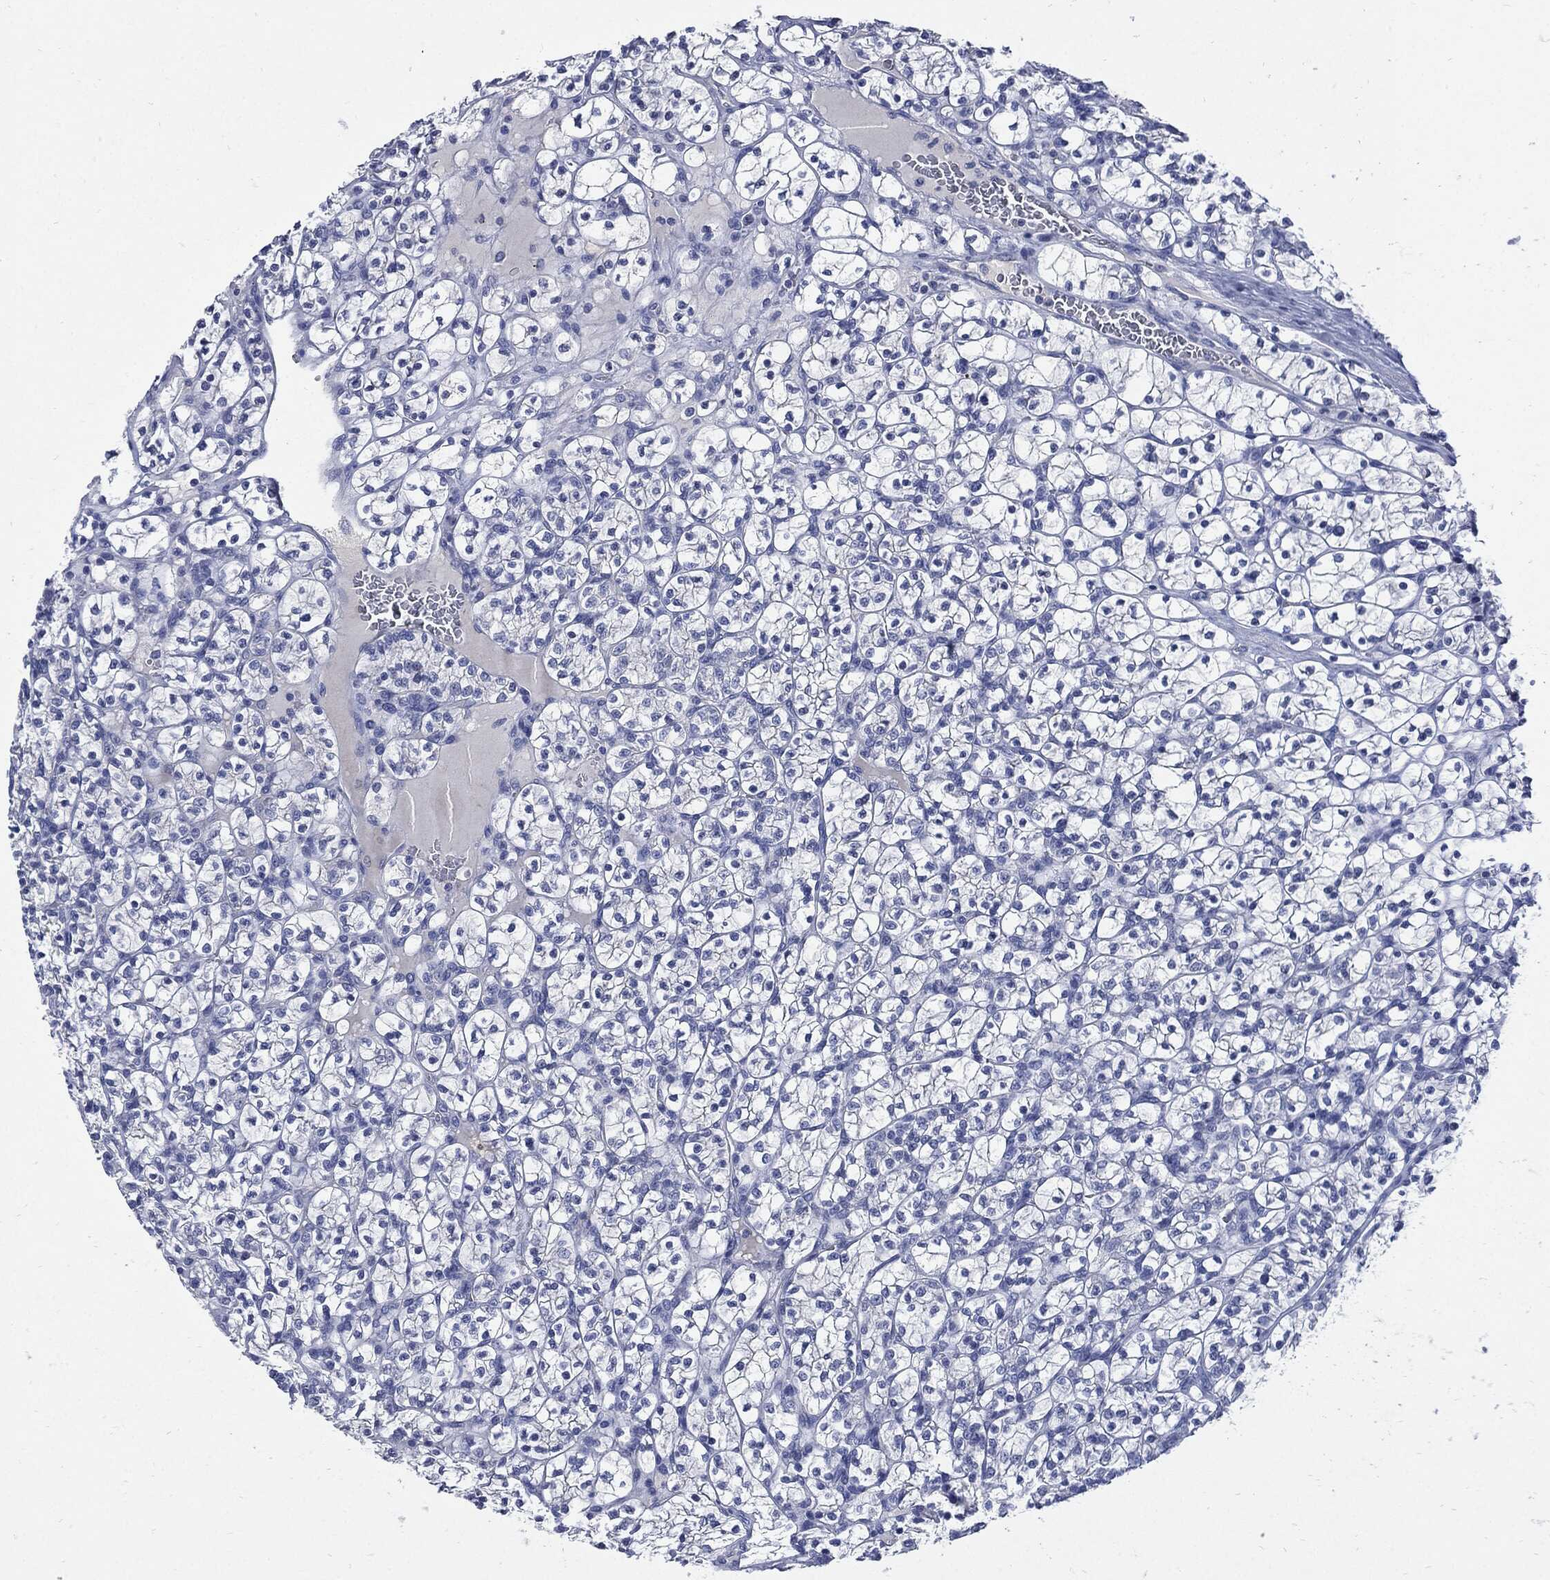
{"staining": {"intensity": "negative", "quantity": "none", "location": "none"}, "tissue": "renal cancer", "cell_type": "Tumor cells", "image_type": "cancer", "snomed": [{"axis": "morphology", "description": "Adenocarcinoma, NOS"}, {"axis": "topography", "description": "Kidney"}], "caption": "High power microscopy micrograph of an immunohistochemistry image of adenocarcinoma (renal), revealing no significant staining in tumor cells.", "gene": "CPE", "patient": {"sex": "female", "age": 89}}